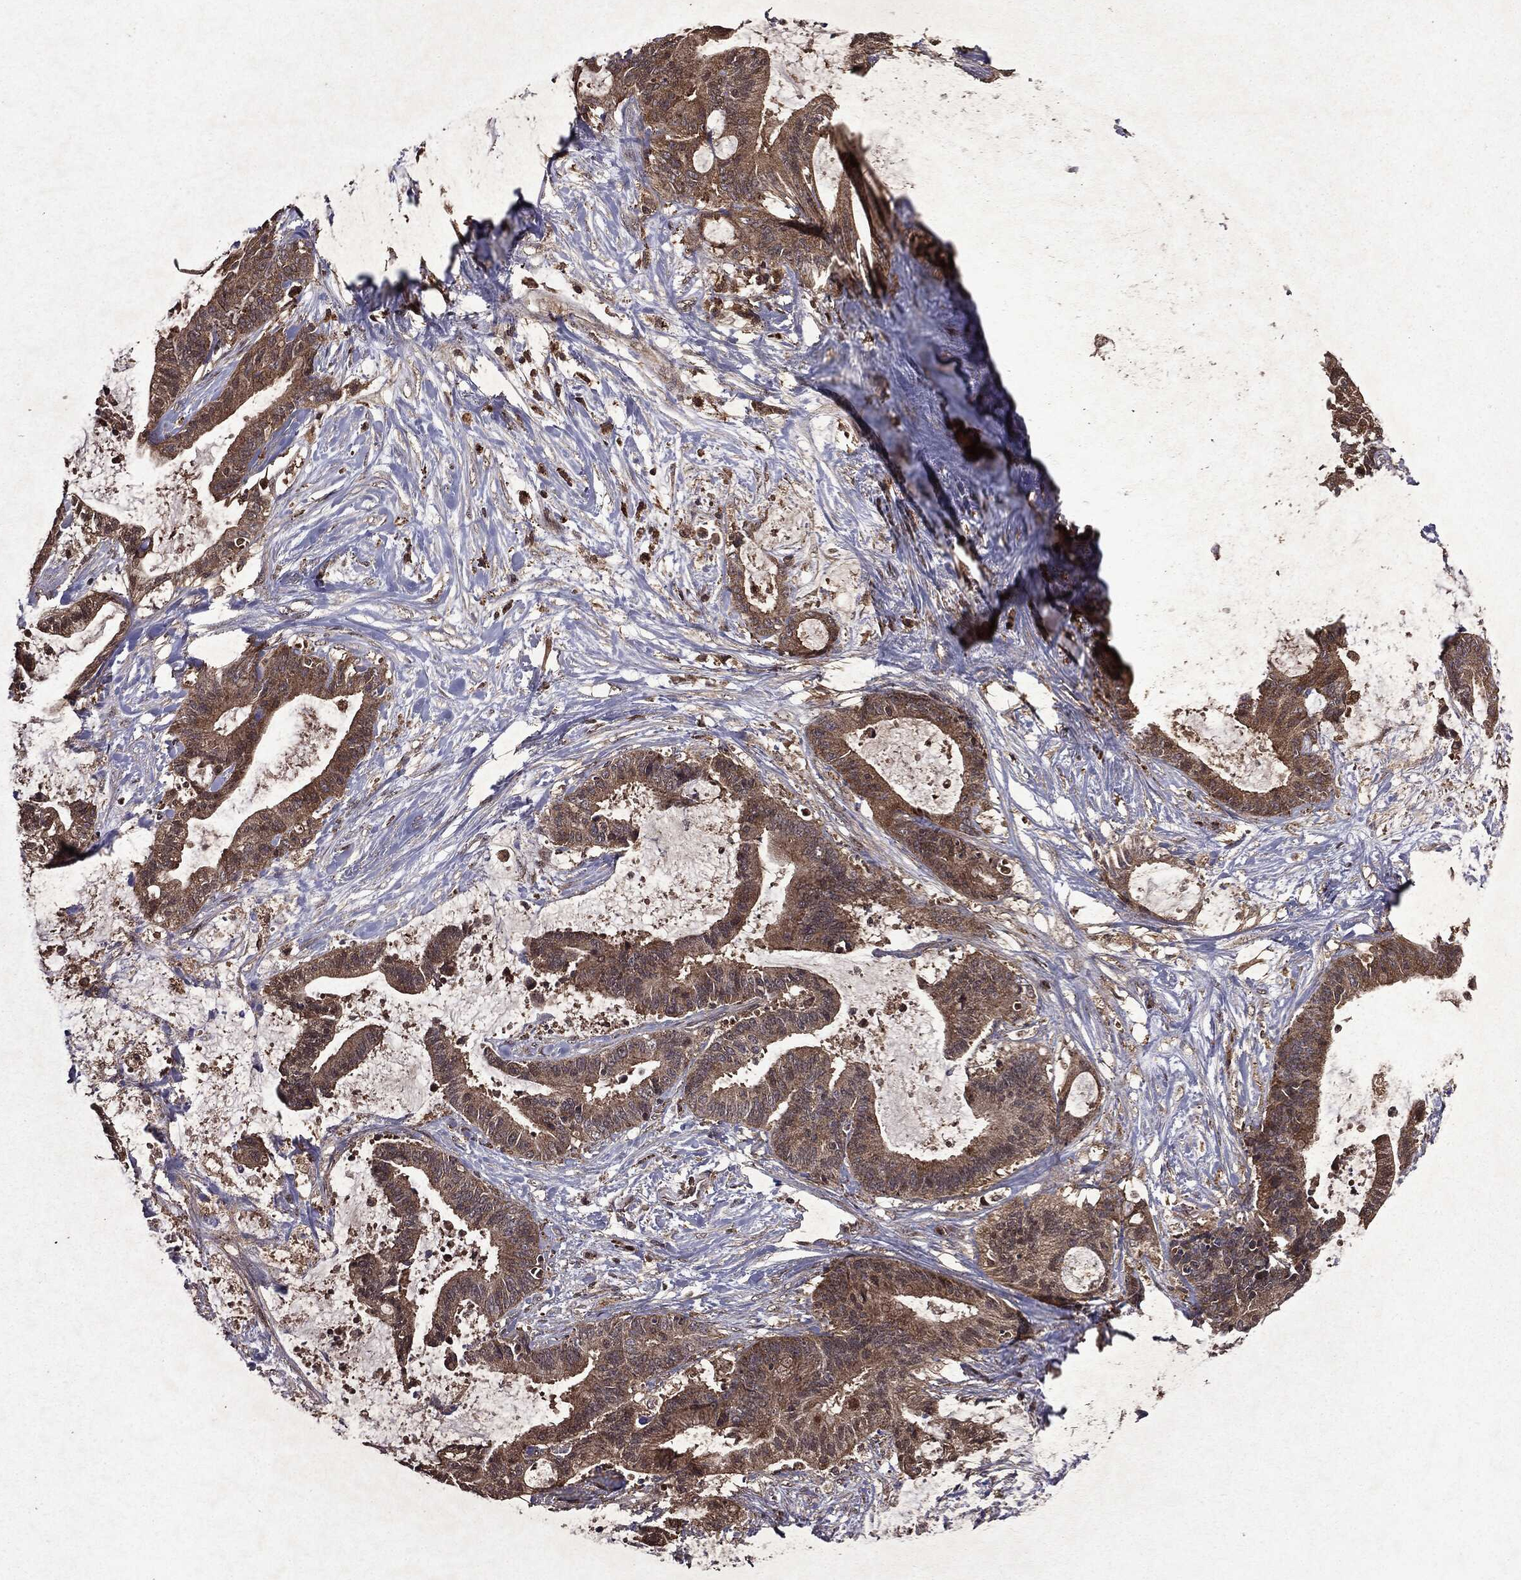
{"staining": {"intensity": "moderate", "quantity": ">75%", "location": "cytoplasmic/membranous"}, "tissue": "liver cancer", "cell_type": "Tumor cells", "image_type": "cancer", "snomed": [{"axis": "morphology", "description": "Cholangiocarcinoma"}, {"axis": "topography", "description": "Liver"}], "caption": "Moderate cytoplasmic/membranous protein positivity is identified in about >75% of tumor cells in liver cholangiocarcinoma.", "gene": "MTOR", "patient": {"sex": "female", "age": 73}}